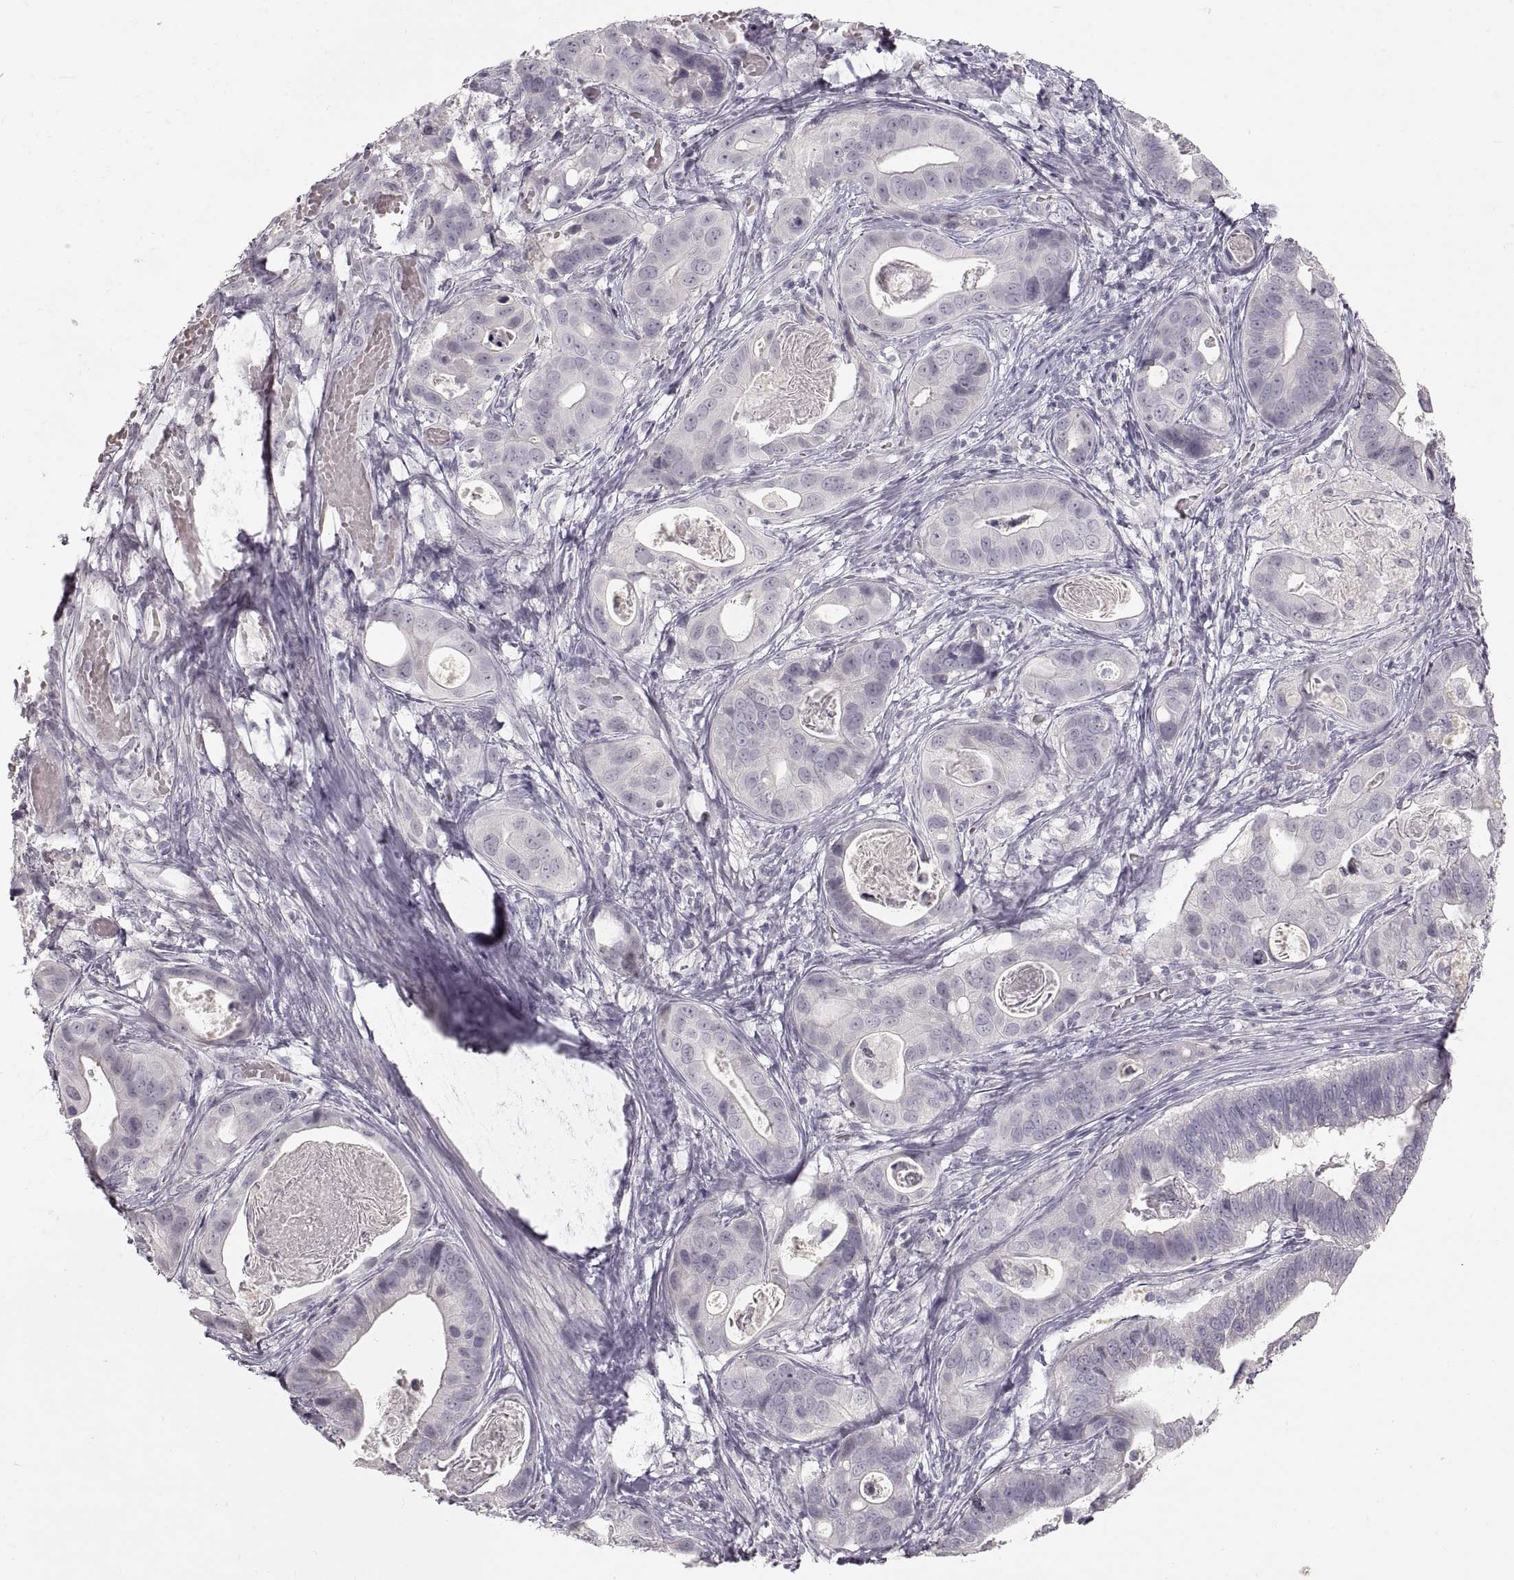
{"staining": {"intensity": "negative", "quantity": "none", "location": "none"}, "tissue": "stomach cancer", "cell_type": "Tumor cells", "image_type": "cancer", "snomed": [{"axis": "morphology", "description": "Adenocarcinoma, NOS"}, {"axis": "topography", "description": "Stomach"}], "caption": "An immunohistochemistry (IHC) histopathology image of stomach cancer is shown. There is no staining in tumor cells of stomach cancer.", "gene": "PCSK2", "patient": {"sex": "male", "age": 84}}